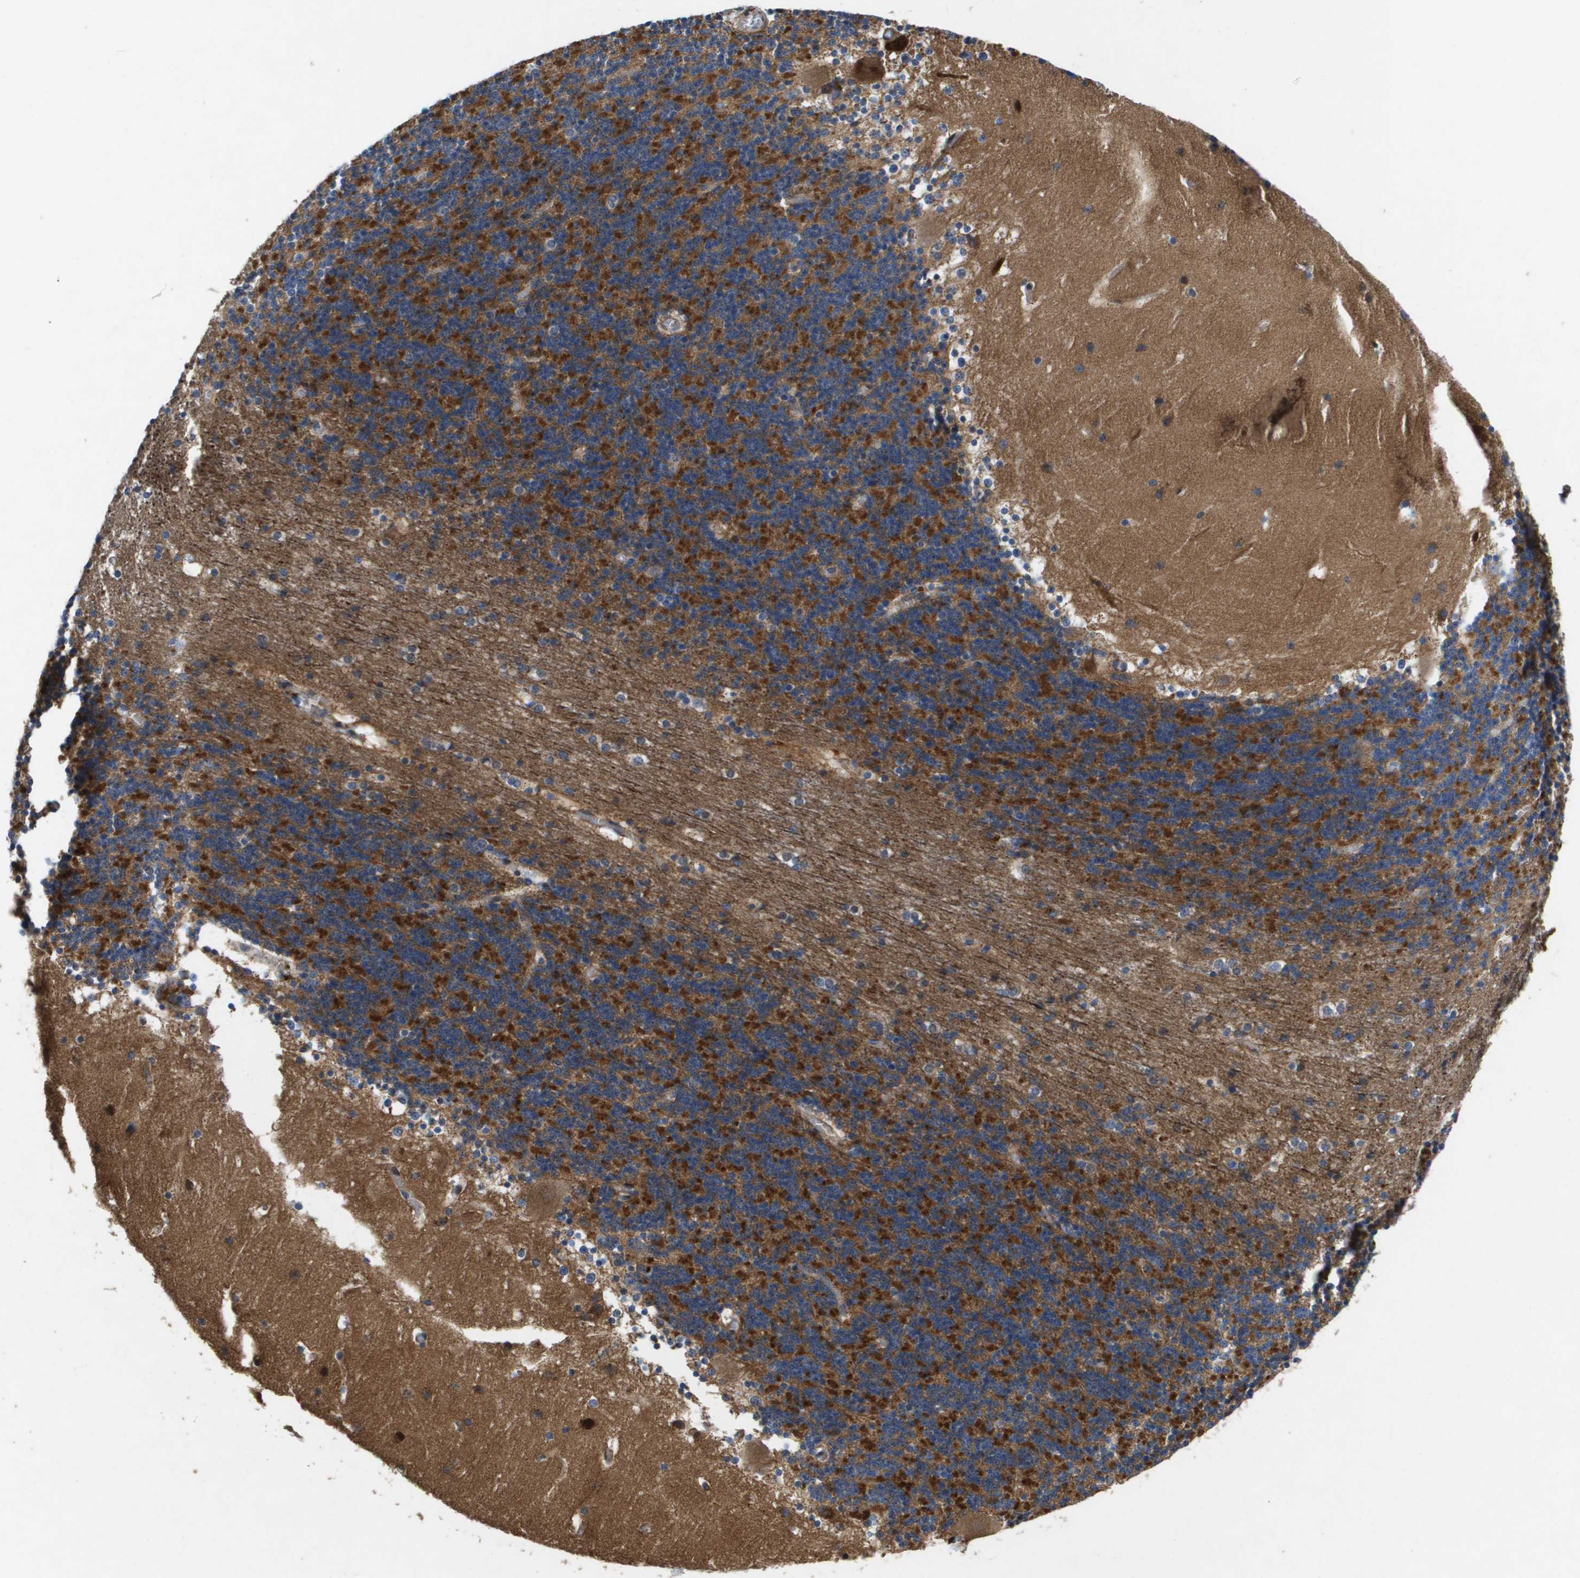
{"staining": {"intensity": "strong", "quantity": ">75%", "location": "cytoplasmic/membranous"}, "tissue": "cerebellum", "cell_type": "Cells in granular layer", "image_type": "normal", "snomed": [{"axis": "morphology", "description": "Normal tissue, NOS"}, {"axis": "topography", "description": "Cerebellum"}], "caption": "Immunohistochemistry (IHC) of benign cerebellum demonstrates high levels of strong cytoplasmic/membranous expression in approximately >75% of cells in granular layer.", "gene": "ENTPD2", "patient": {"sex": "male", "age": 45}}